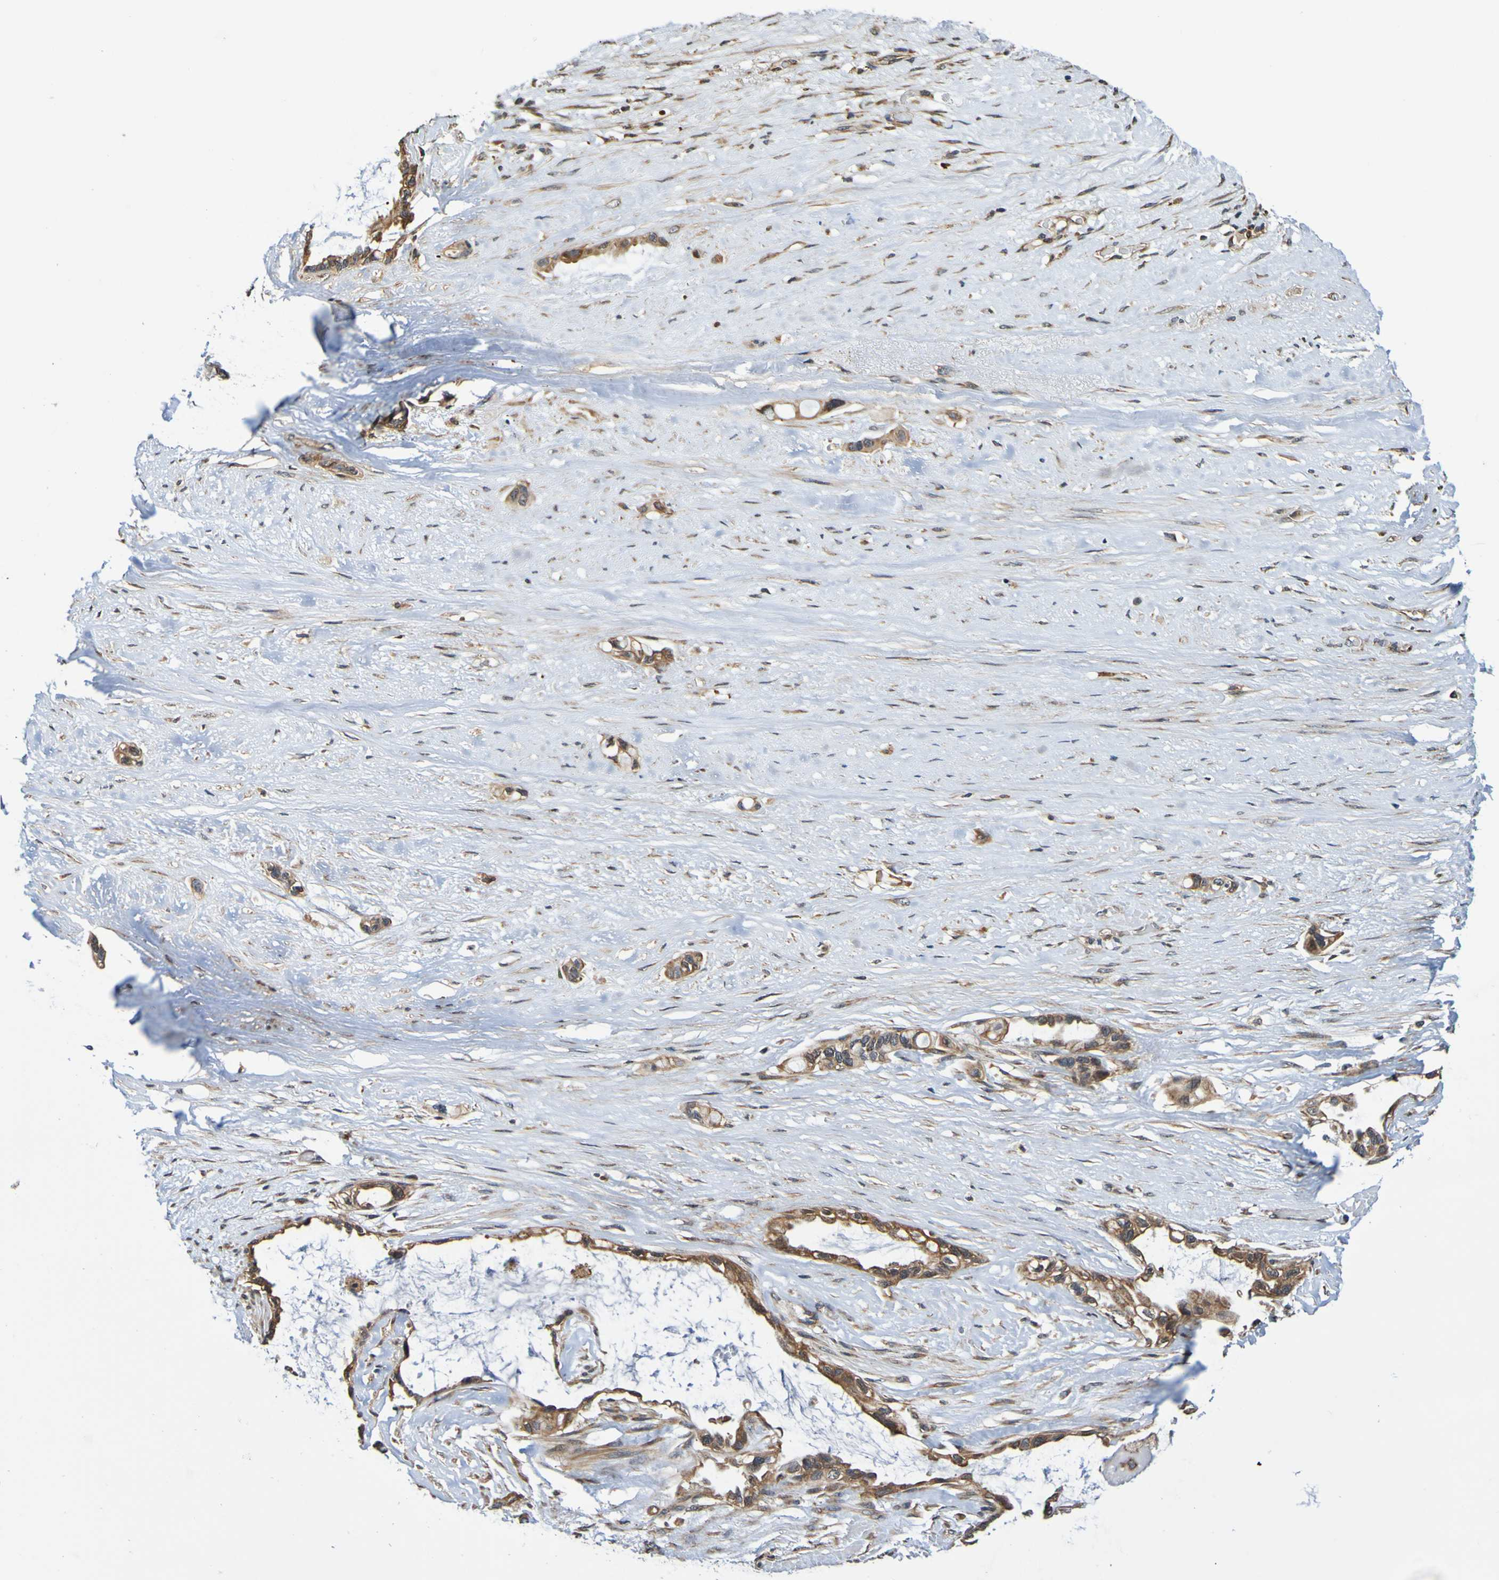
{"staining": {"intensity": "moderate", "quantity": ">75%", "location": "cytoplasmic/membranous"}, "tissue": "liver cancer", "cell_type": "Tumor cells", "image_type": "cancer", "snomed": [{"axis": "morphology", "description": "Cholangiocarcinoma"}, {"axis": "topography", "description": "Liver"}], "caption": "Moderate cytoplasmic/membranous positivity for a protein is appreciated in approximately >75% of tumor cells of liver cholangiocarcinoma using IHC.", "gene": "AXIN1", "patient": {"sex": "female", "age": 65}}